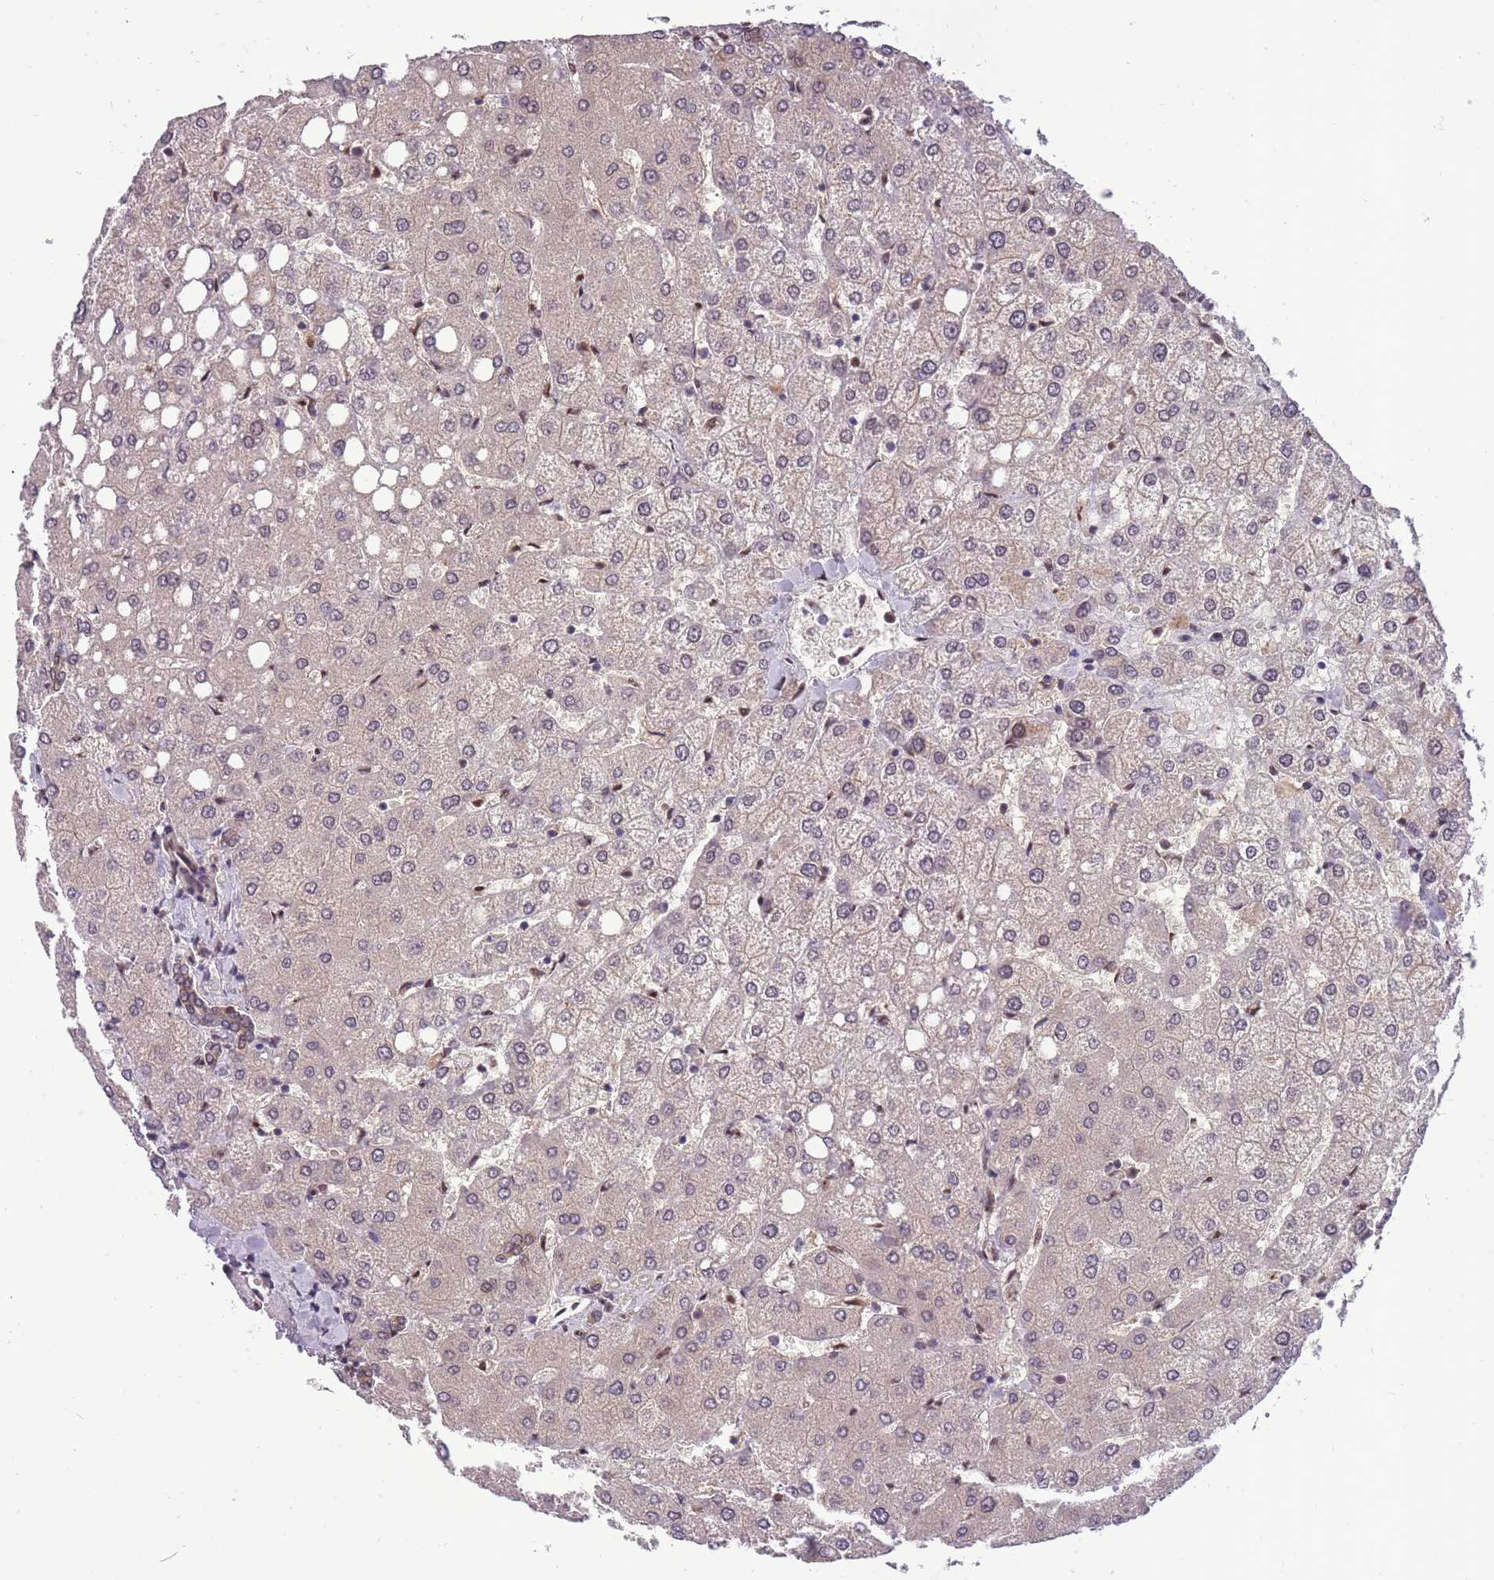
{"staining": {"intensity": "weak", "quantity": ">75%", "location": "cytoplasmic/membranous"}, "tissue": "liver", "cell_type": "Cholangiocytes", "image_type": "normal", "snomed": [{"axis": "morphology", "description": "Normal tissue, NOS"}, {"axis": "topography", "description": "Liver"}], "caption": "Liver stained for a protein demonstrates weak cytoplasmic/membranous positivity in cholangiocytes. (DAB = brown stain, brightfield microscopy at high magnification).", "gene": "CDIP1", "patient": {"sex": "female", "age": 54}}